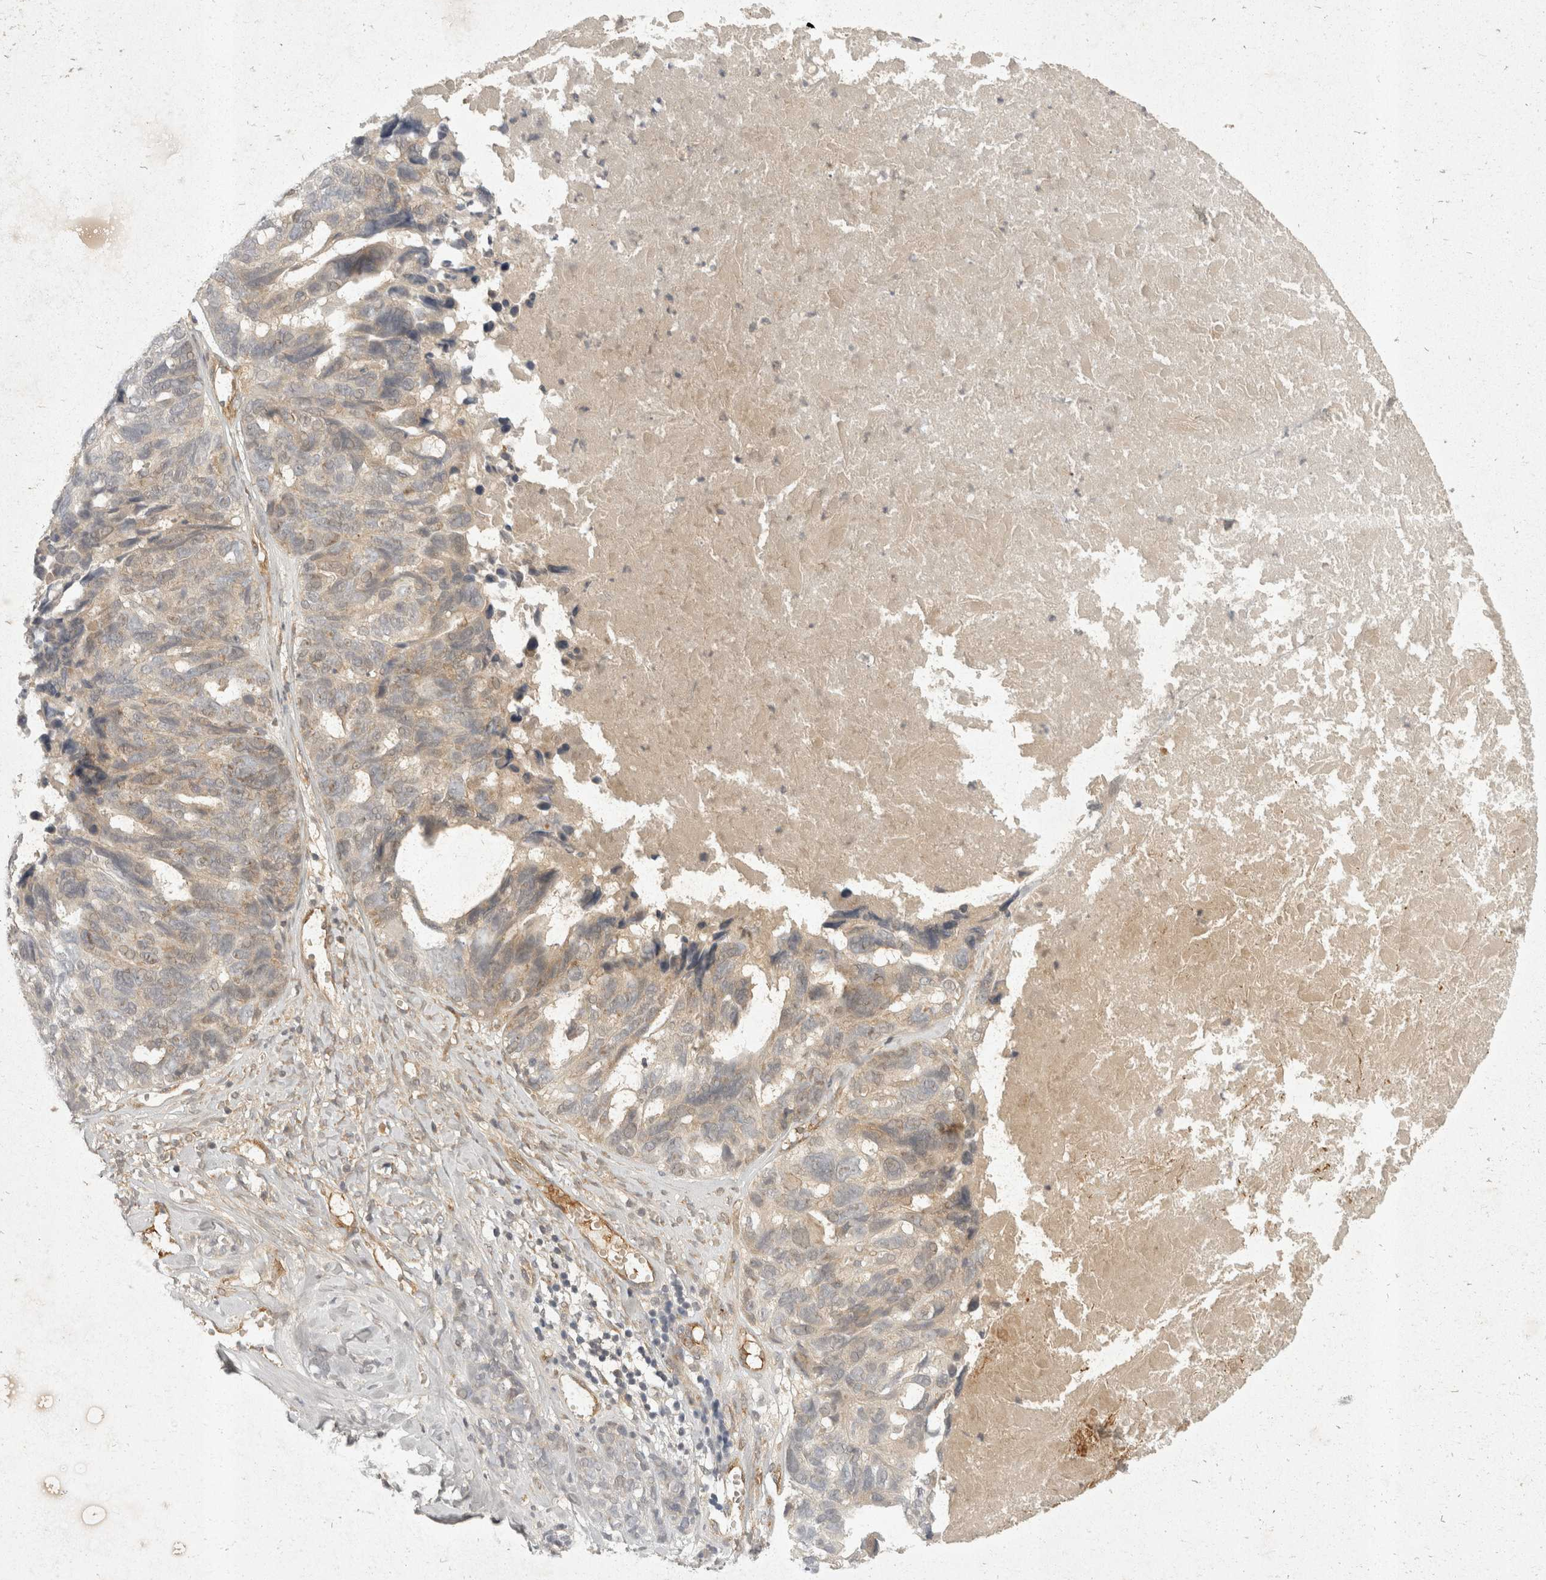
{"staining": {"intensity": "weak", "quantity": "<25%", "location": "cytoplasmic/membranous"}, "tissue": "ovarian cancer", "cell_type": "Tumor cells", "image_type": "cancer", "snomed": [{"axis": "morphology", "description": "Cystadenocarcinoma, serous, NOS"}, {"axis": "topography", "description": "Ovary"}], "caption": "Human ovarian serous cystadenocarcinoma stained for a protein using immunohistochemistry (IHC) demonstrates no staining in tumor cells.", "gene": "EIF4G3", "patient": {"sex": "female", "age": 79}}